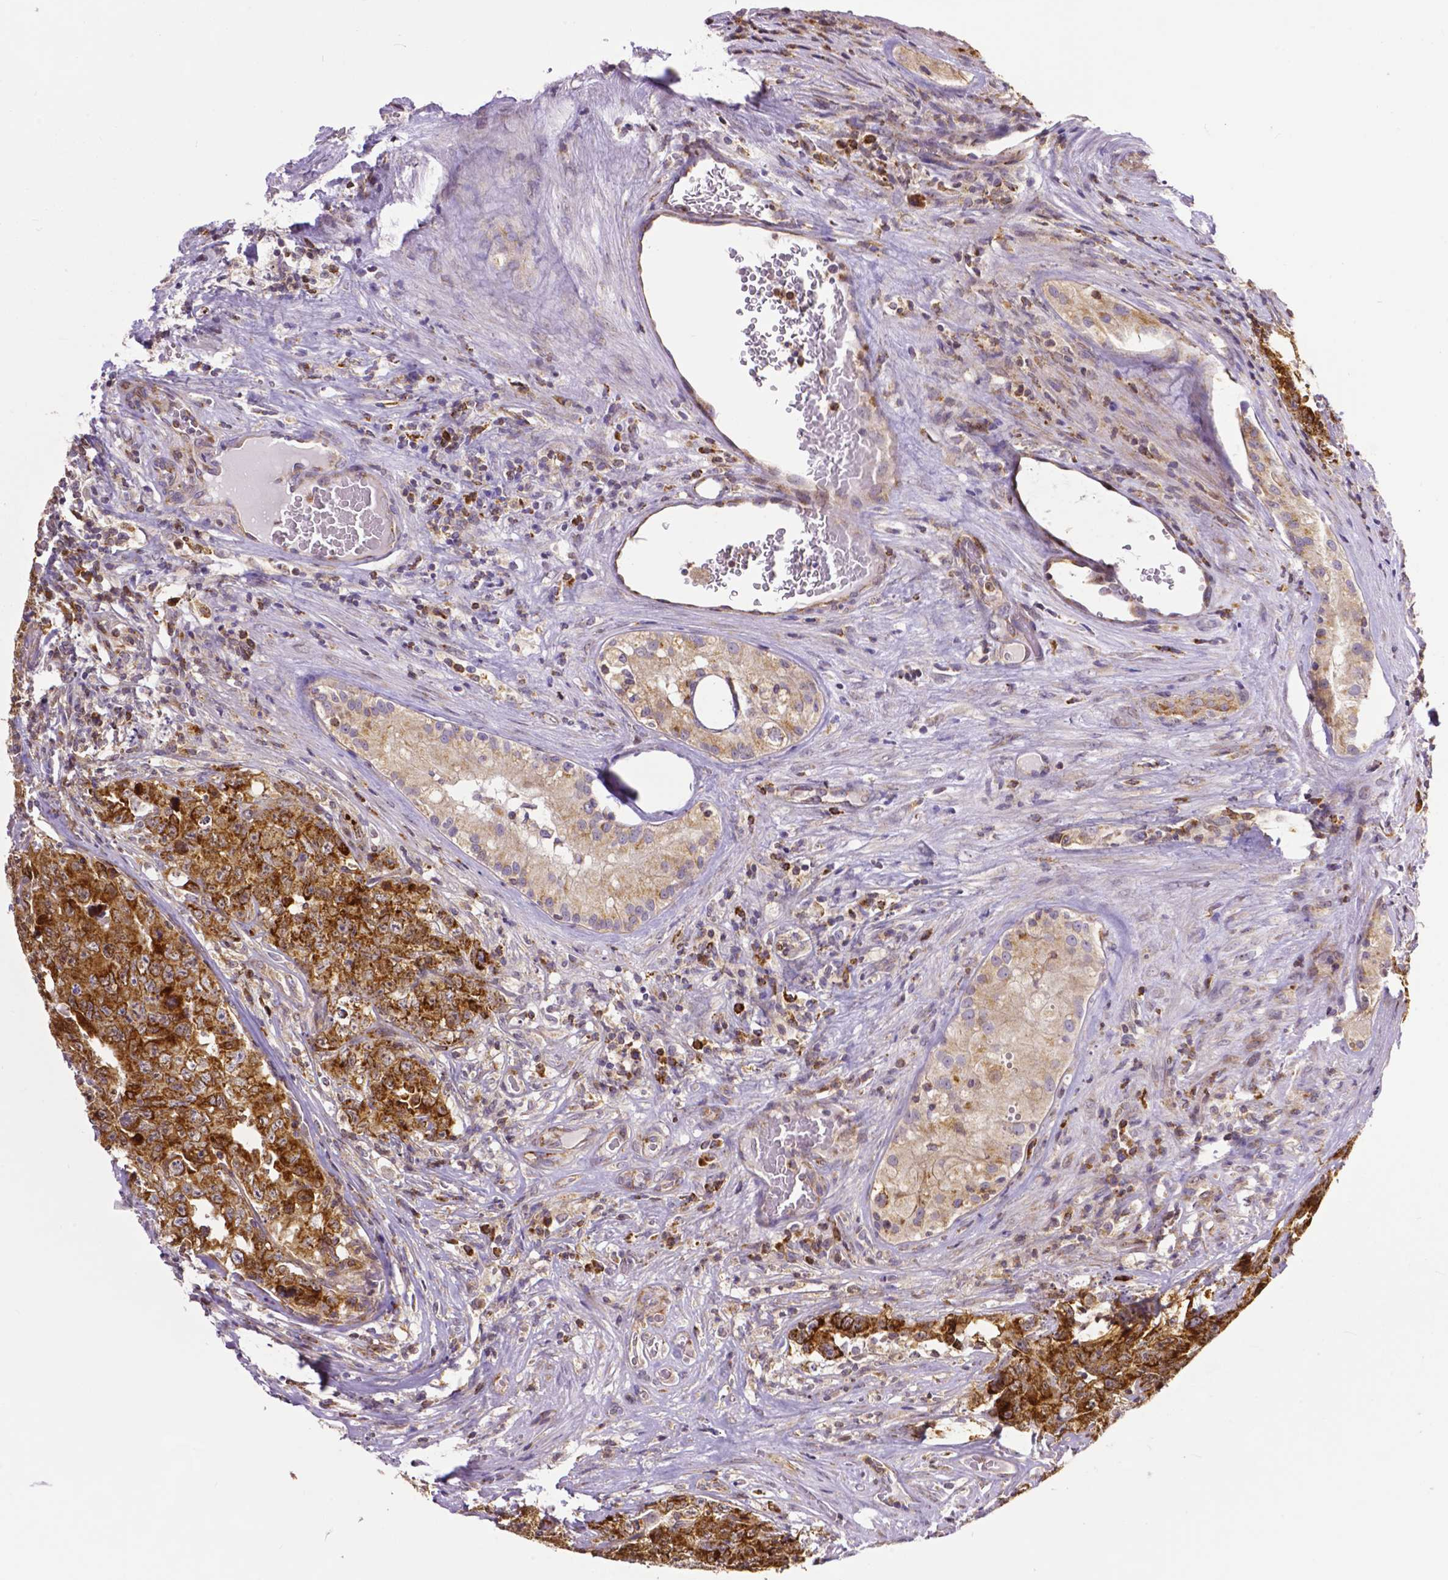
{"staining": {"intensity": "strong", "quantity": ">75%", "location": "cytoplasmic/membranous"}, "tissue": "testis cancer", "cell_type": "Tumor cells", "image_type": "cancer", "snomed": [{"axis": "morphology", "description": "Carcinoma, Embryonal, NOS"}, {"axis": "topography", "description": "Testis"}], "caption": "The photomicrograph exhibits immunohistochemical staining of testis cancer. There is strong cytoplasmic/membranous expression is appreciated in about >75% of tumor cells.", "gene": "MCL1", "patient": {"sex": "male", "age": 24}}